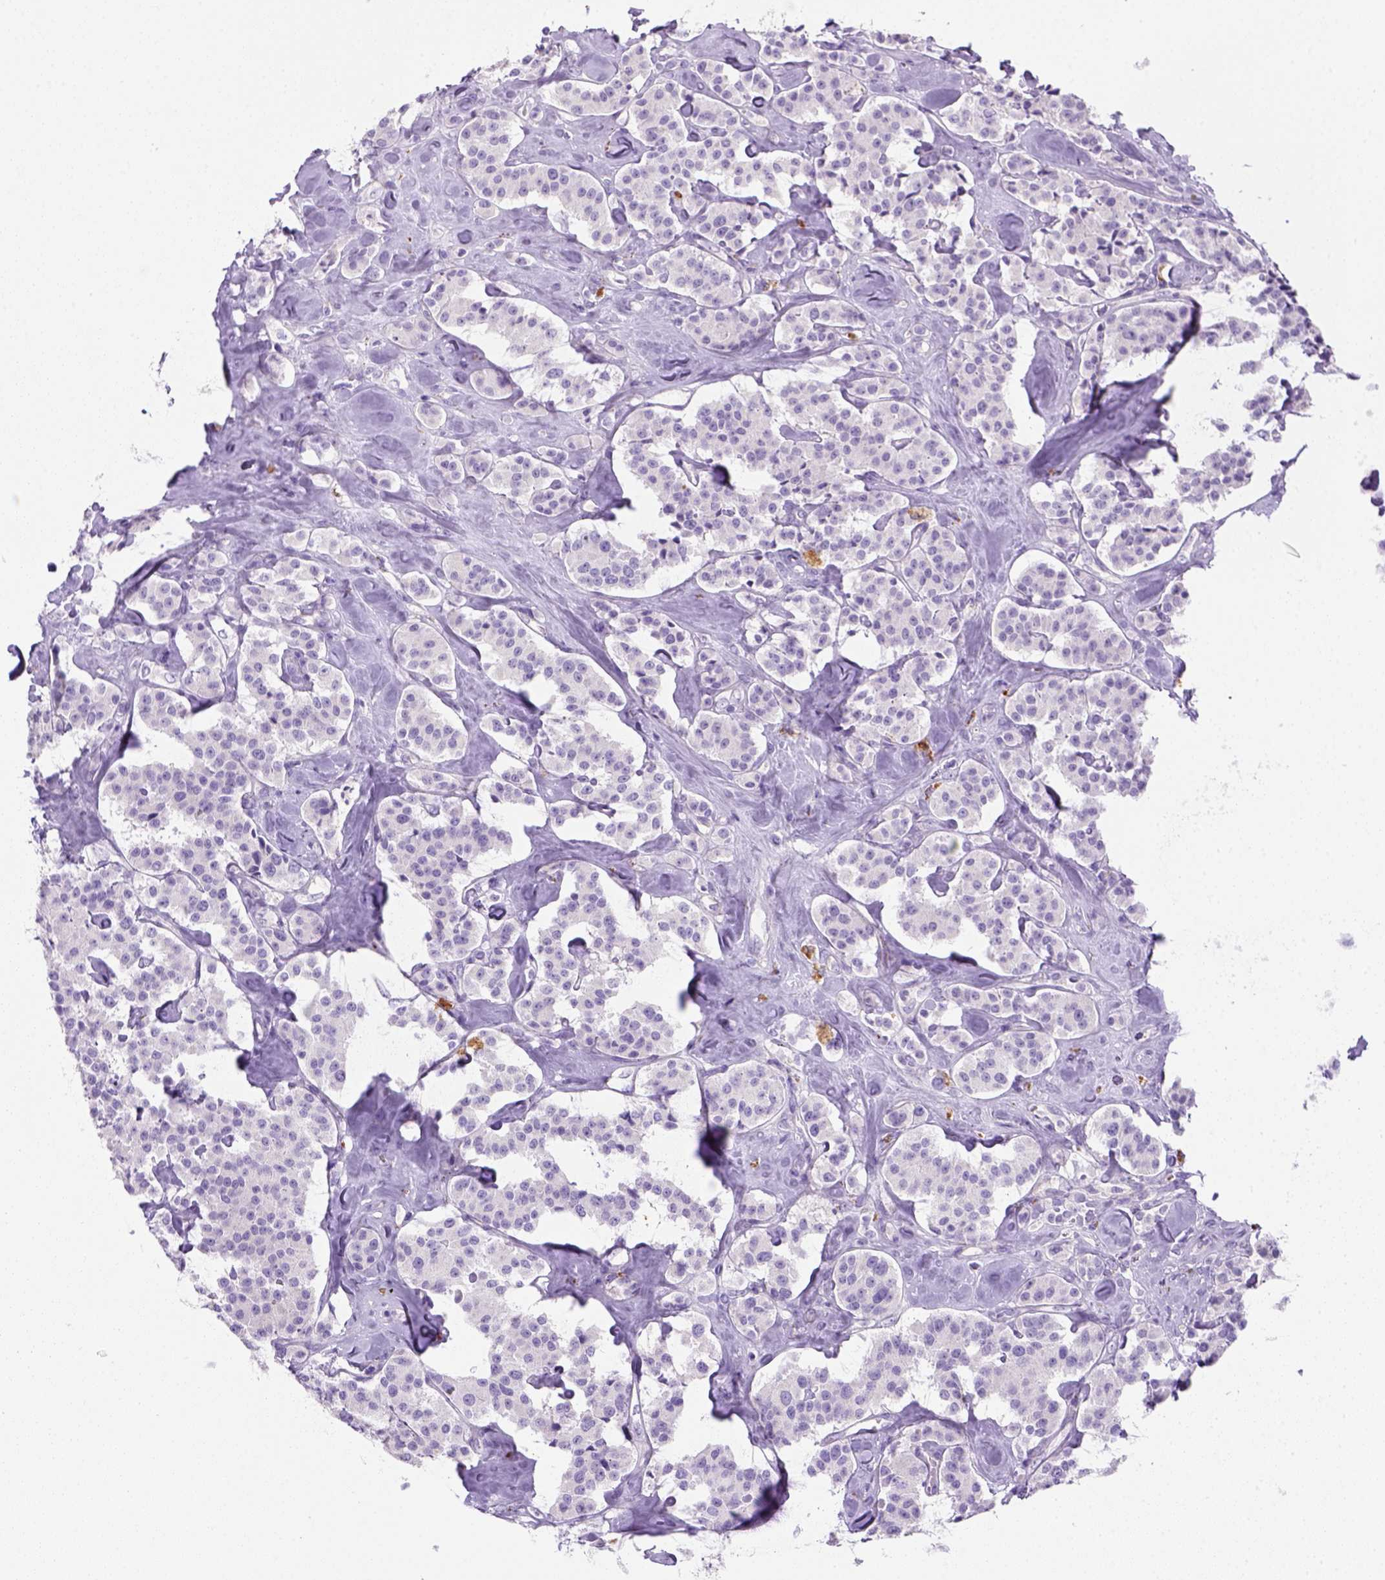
{"staining": {"intensity": "negative", "quantity": "none", "location": "none"}, "tissue": "carcinoid", "cell_type": "Tumor cells", "image_type": "cancer", "snomed": [{"axis": "morphology", "description": "Carcinoid, malignant, NOS"}, {"axis": "topography", "description": "Pancreas"}], "caption": "DAB (3,3'-diaminobenzidine) immunohistochemical staining of human carcinoid demonstrates no significant expression in tumor cells. (DAB (3,3'-diaminobenzidine) IHC, high magnification).", "gene": "KRT71", "patient": {"sex": "male", "age": 41}}